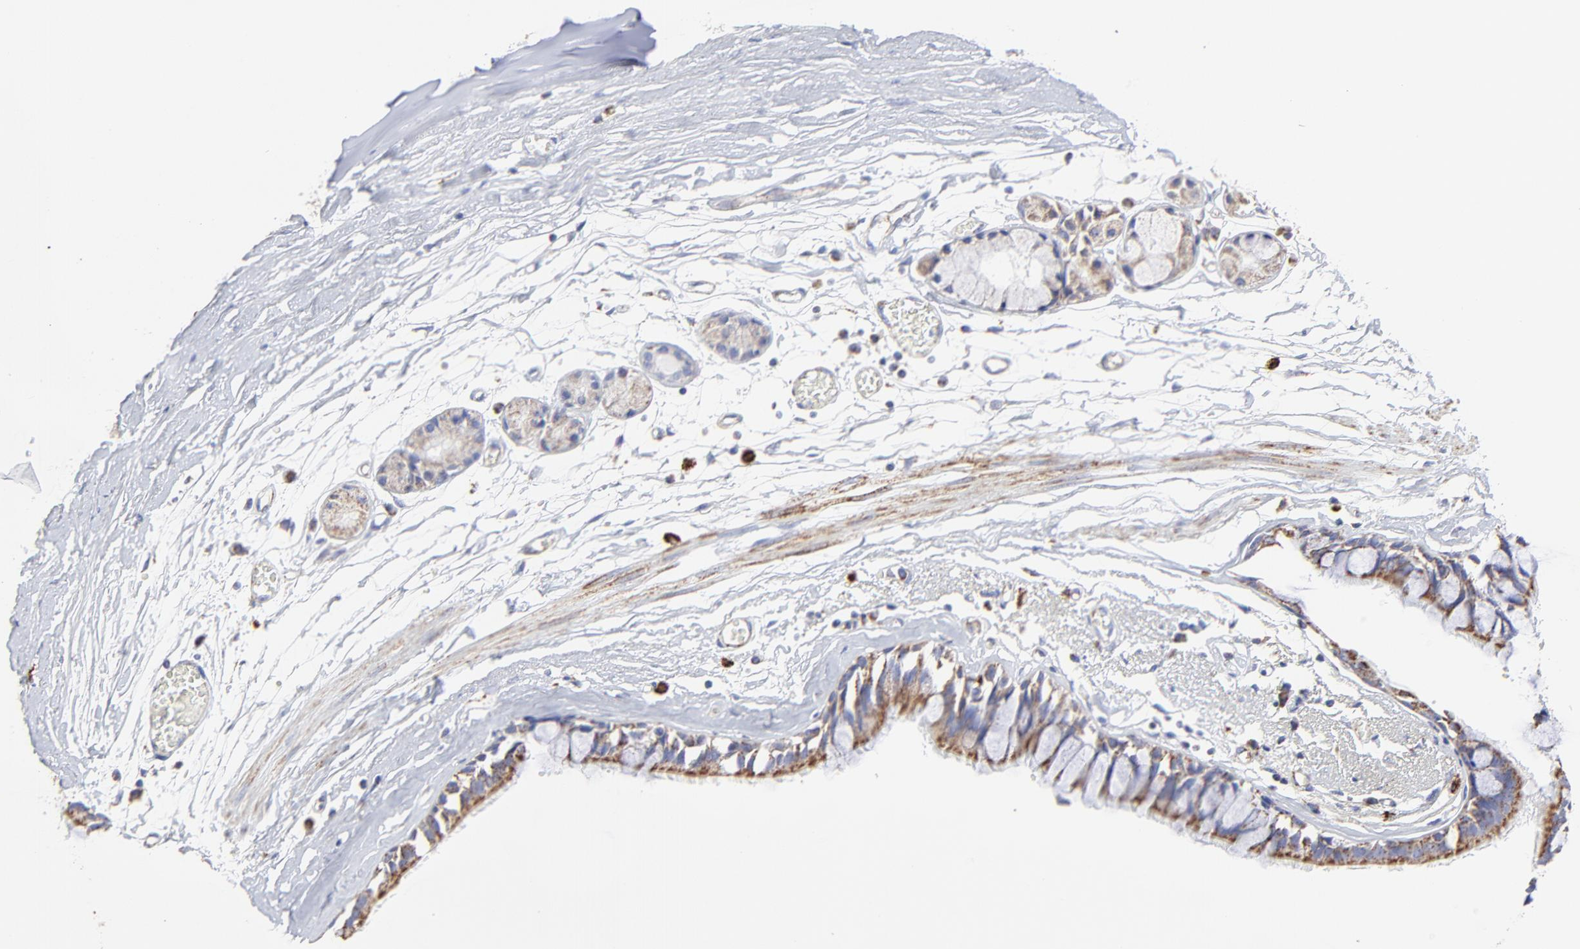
{"staining": {"intensity": "moderate", "quantity": ">75%", "location": "cytoplasmic/membranous"}, "tissue": "bronchus", "cell_type": "Respiratory epithelial cells", "image_type": "normal", "snomed": [{"axis": "morphology", "description": "Normal tissue, NOS"}, {"axis": "topography", "description": "Bronchus"}, {"axis": "topography", "description": "Lung"}], "caption": "The immunohistochemical stain shows moderate cytoplasmic/membranous positivity in respiratory epithelial cells of unremarkable bronchus. The staining was performed using DAB (3,3'-diaminobenzidine) to visualize the protein expression in brown, while the nuclei were stained in blue with hematoxylin (Magnification: 20x).", "gene": "PINK1", "patient": {"sex": "female", "age": 56}}